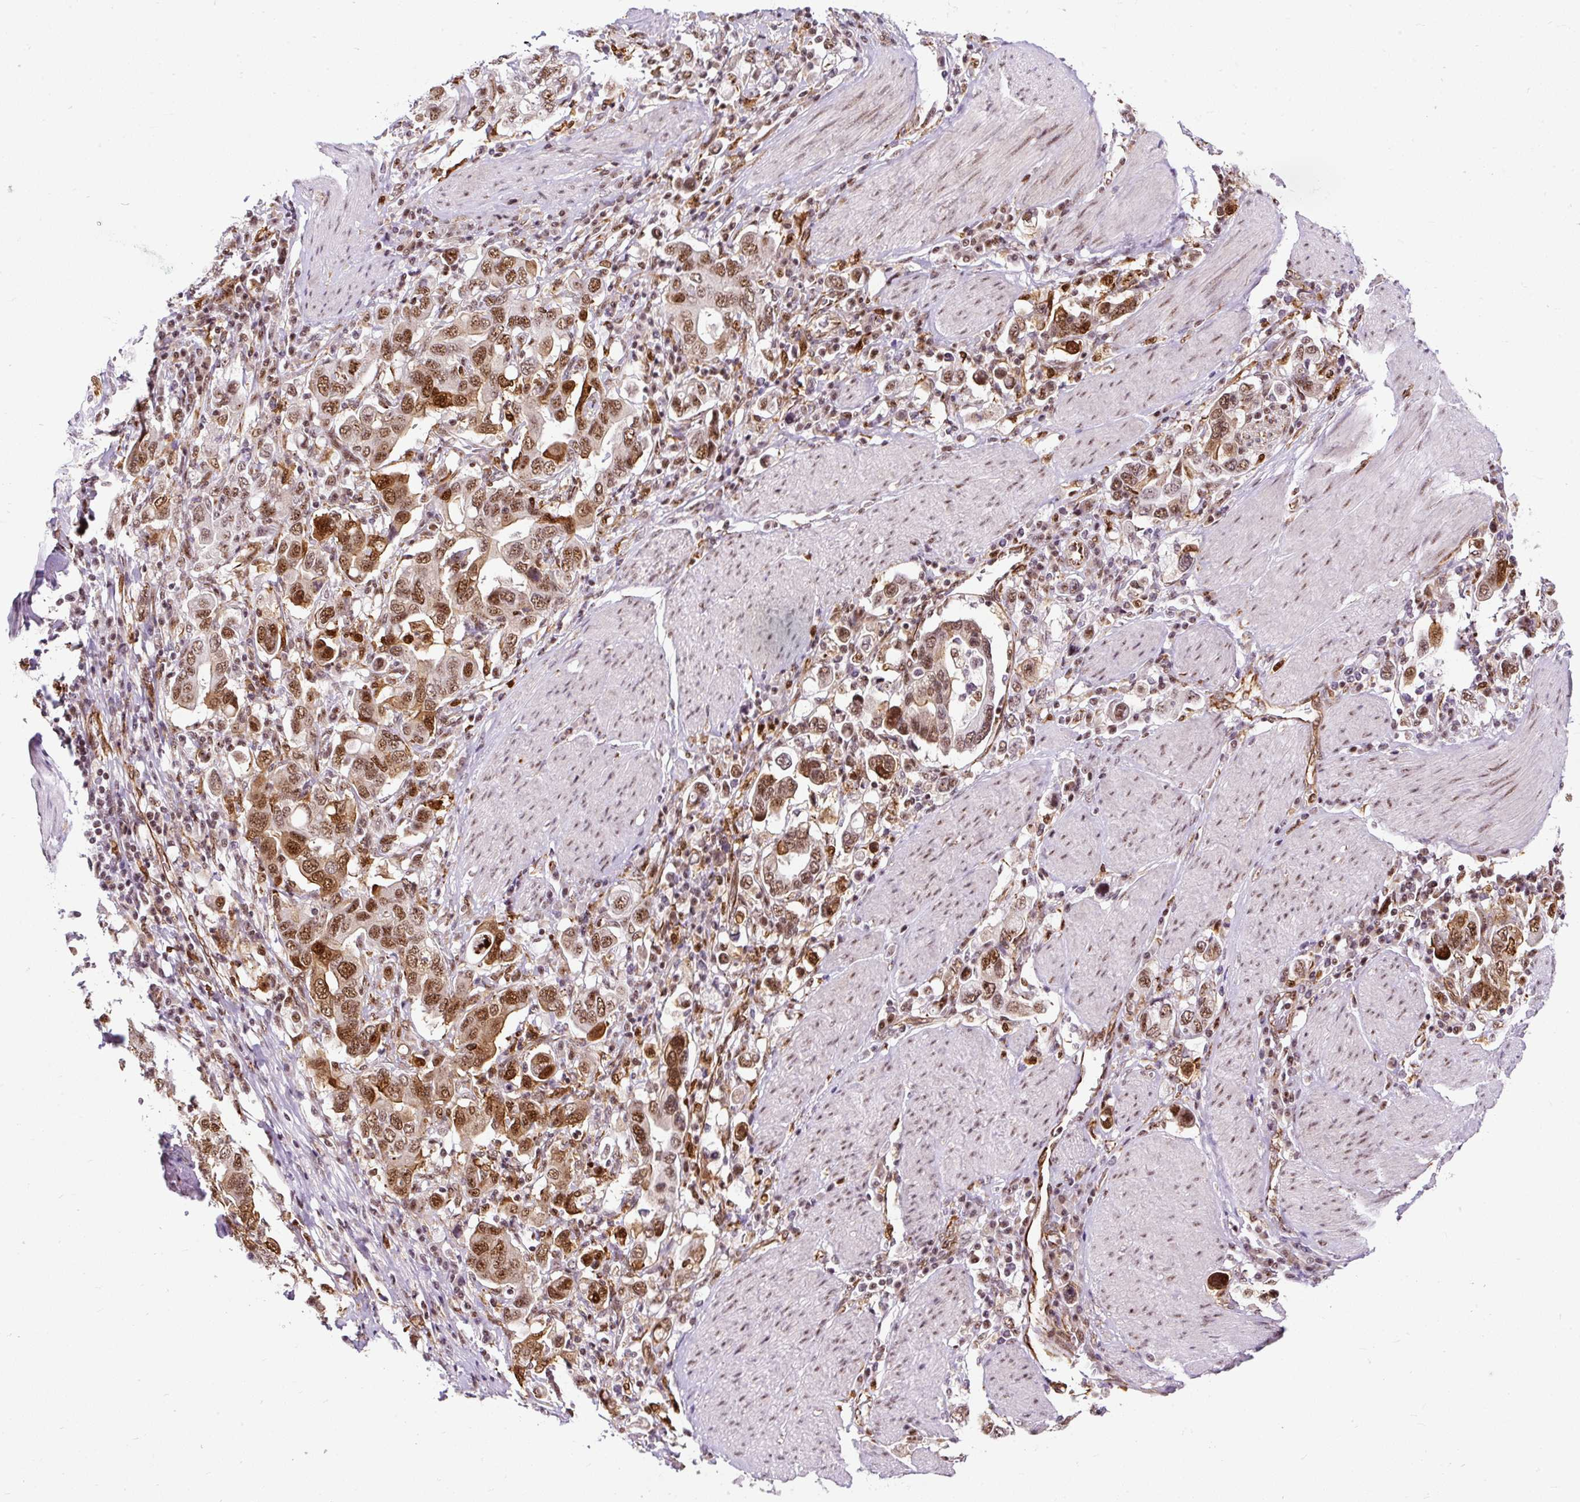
{"staining": {"intensity": "strong", "quantity": ">75%", "location": "cytoplasmic/membranous,nuclear"}, "tissue": "stomach cancer", "cell_type": "Tumor cells", "image_type": "cancer", "snomed": [{"axis": "morphology", "description": "Adenocarcinoma, NOS"}, {"axis": "topography", "description": "Stomach, upper"}], "caption": "Stomach cancer (adenocarcinoma) stained for a protein (brown) displays strong cytoplasmic/membranous and nuclear positive expression in about >75% of tumor cells.", "gene": "LUC7L2", "patient": {"sex": "male", "age": 62}}